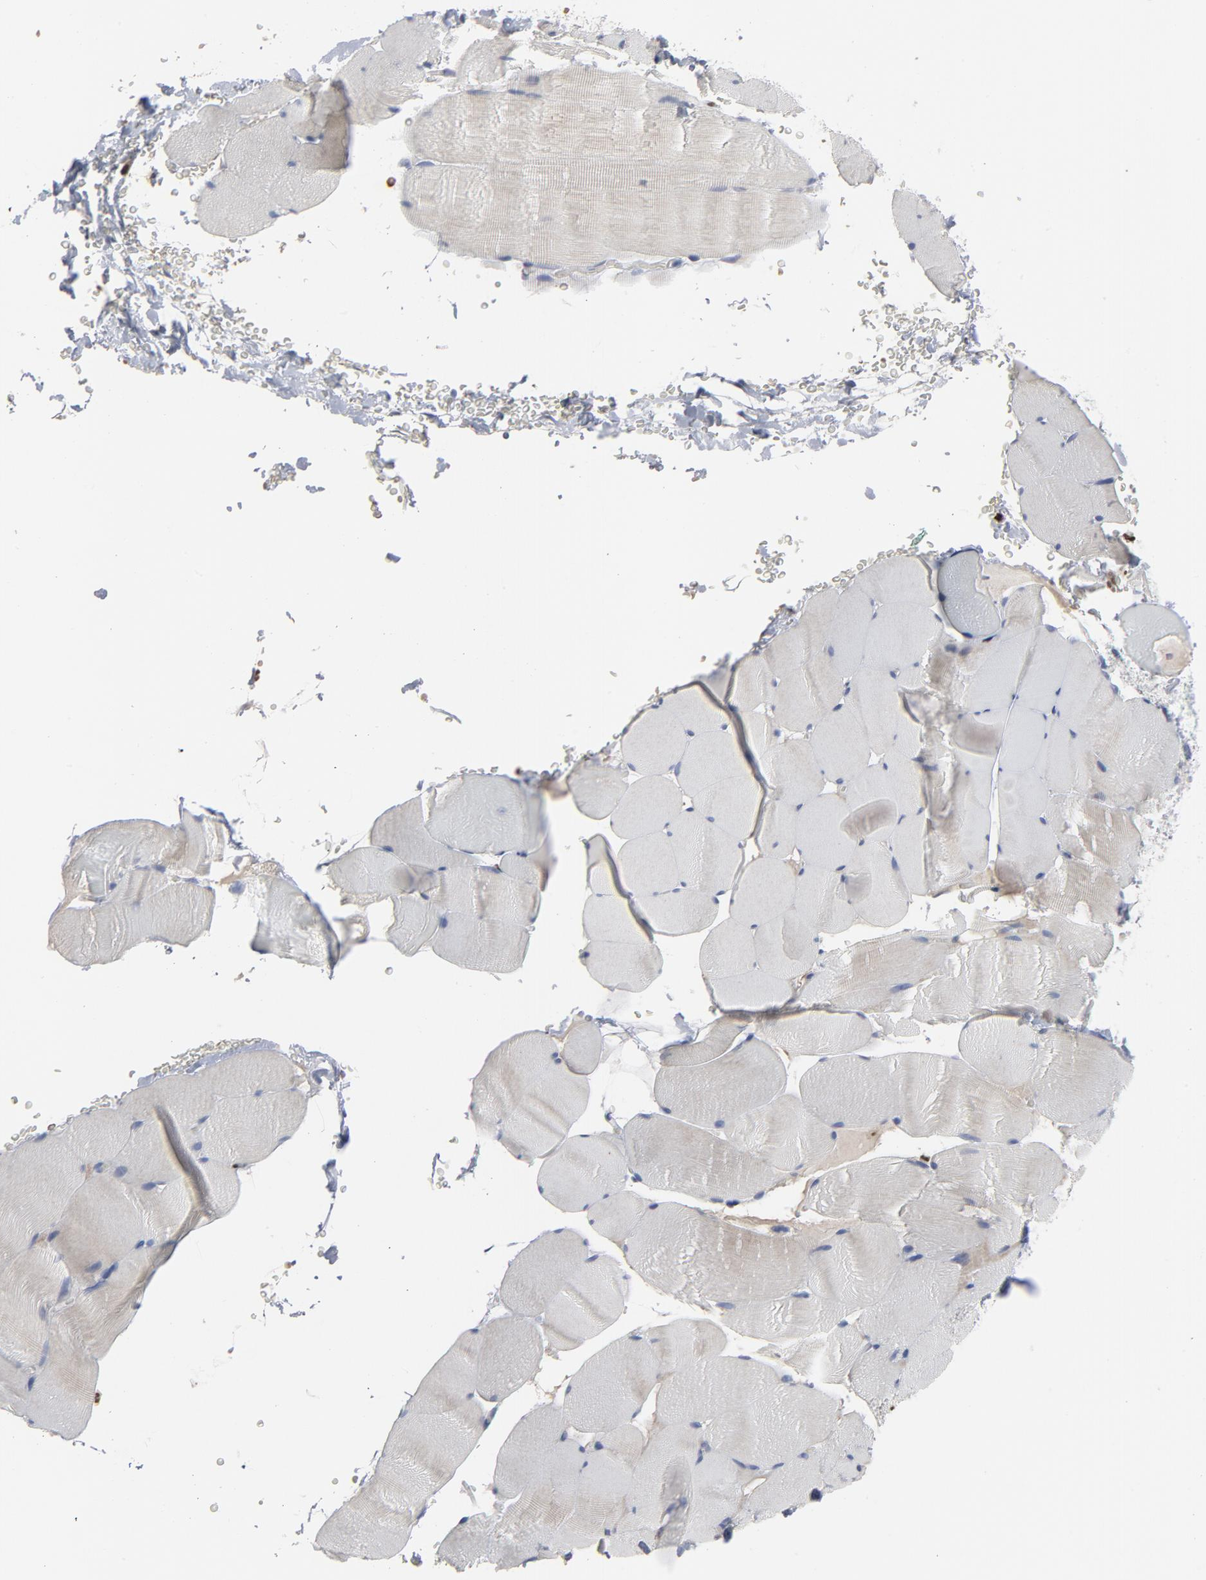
{"staining": {"intensity": "negative", "quantity": "none", "location": "none"}, "tissue": "skeletal muscle", "cell_type": "Myocytes", "image_type": "normal", "snomed": [{"axis": "morphology", "description": "Normal tissue, NOS"}, {"axis": "topography", "description": "Skeletal muscle"}], "caption": "Immunohistochemistry (IHC) photomicrograph of benign skeletal muscle: skeletal muscle stained with DAB (3,3'-diaminobenzidine) reveals no significant protein expression in myocytes.", "gene": "SPI1", "patient": {"sex": "male", "age": 62}}